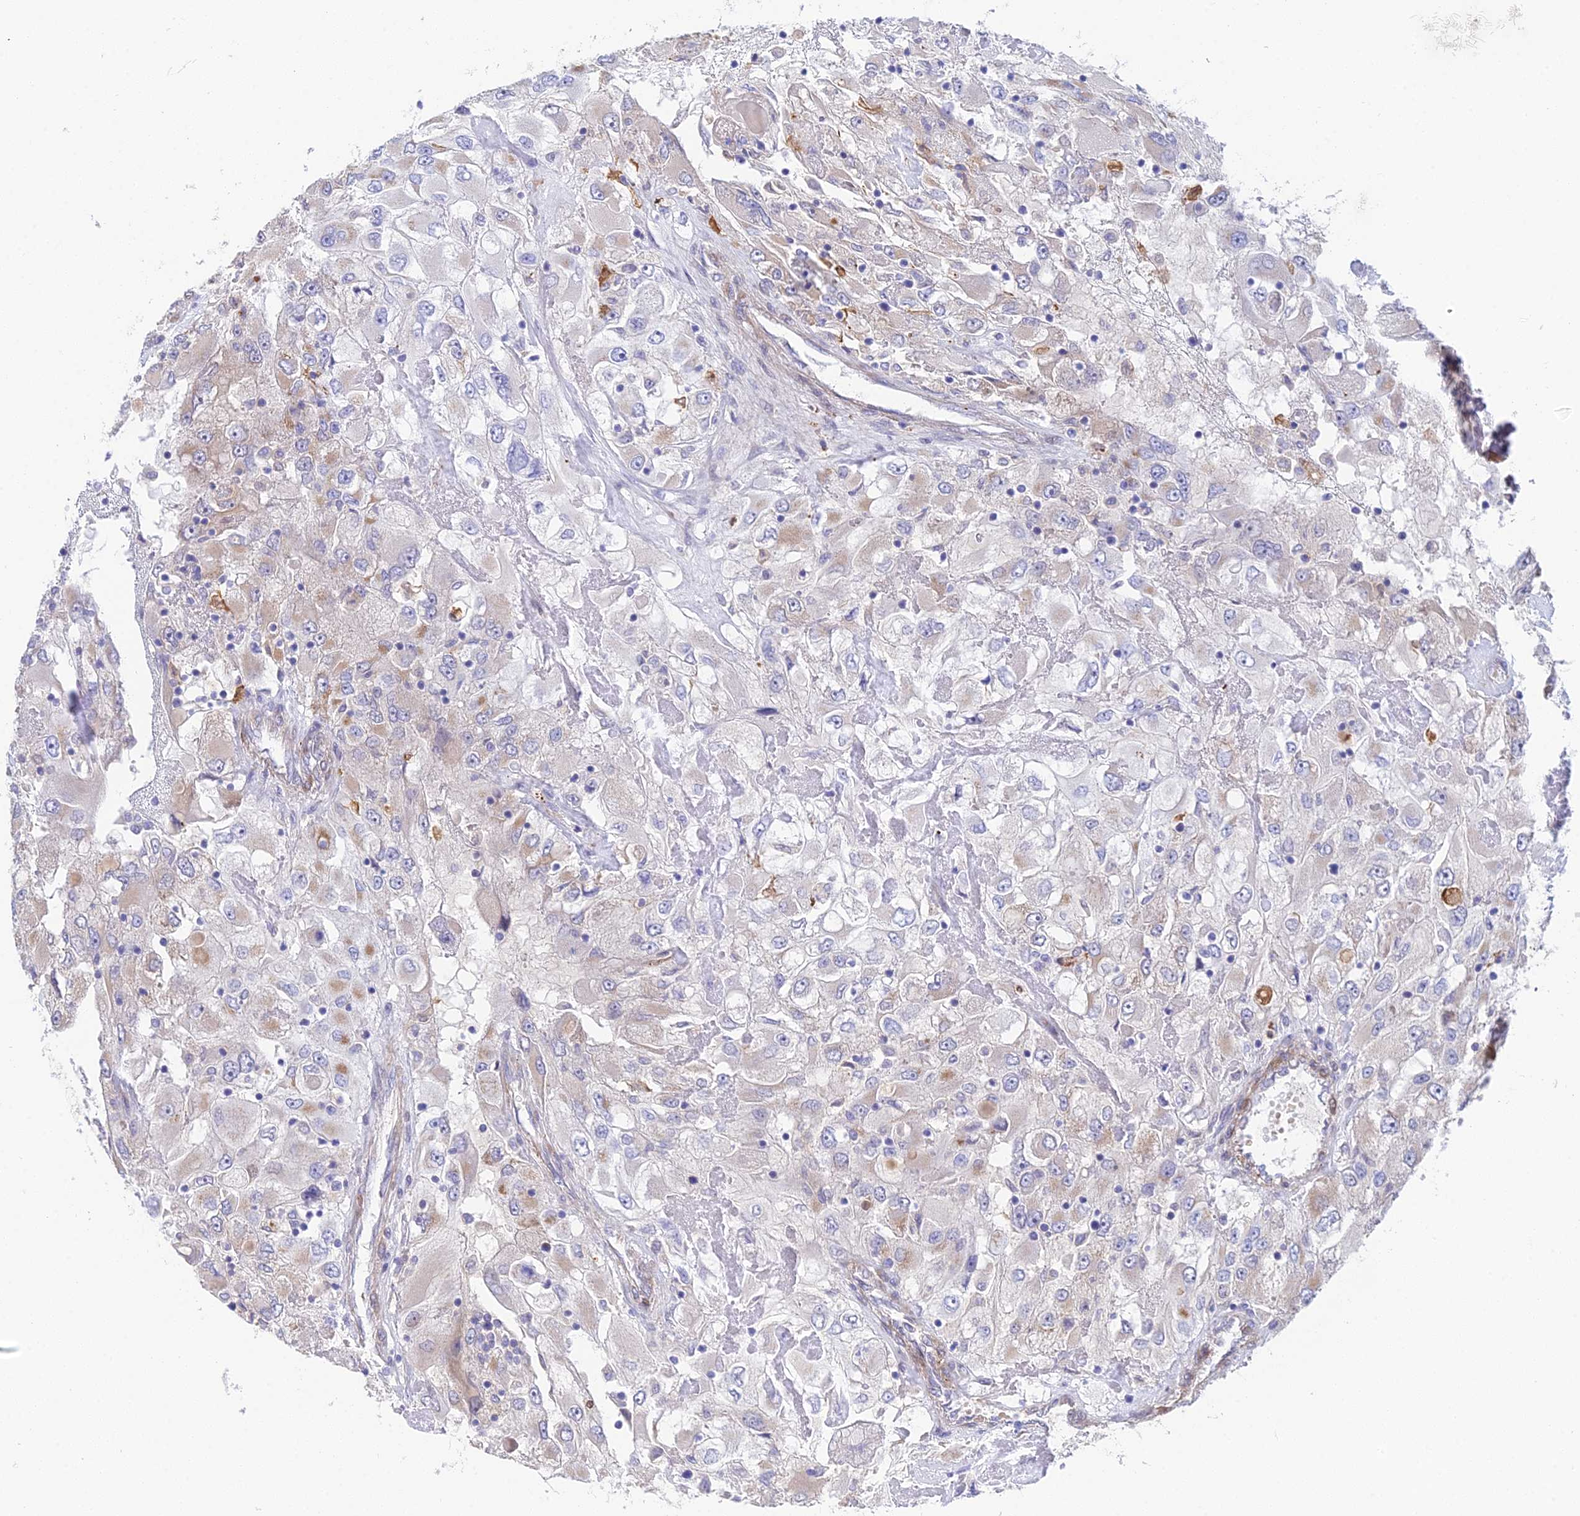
{"staining": {"intensity": "moderate", "quantity": "<25%", "location": "cytoplasmic/membranous"}, "tissue": "renal cancer", "cell_type": "Tumor cells", "image_type": "cancer", "snomed": [{"axis": "morphology", "description": "Adenocarcinoma, NOS"}, {"axis": "topography", "description": "Kidney"}], "caption": "Tumor cells demonstrate low levels of moderate cytoplasmic/membranous staining in about <25% of cells in human renal cancer.", "gene": "CSPG4", "patient": {"sex": "female", "age": 52}}